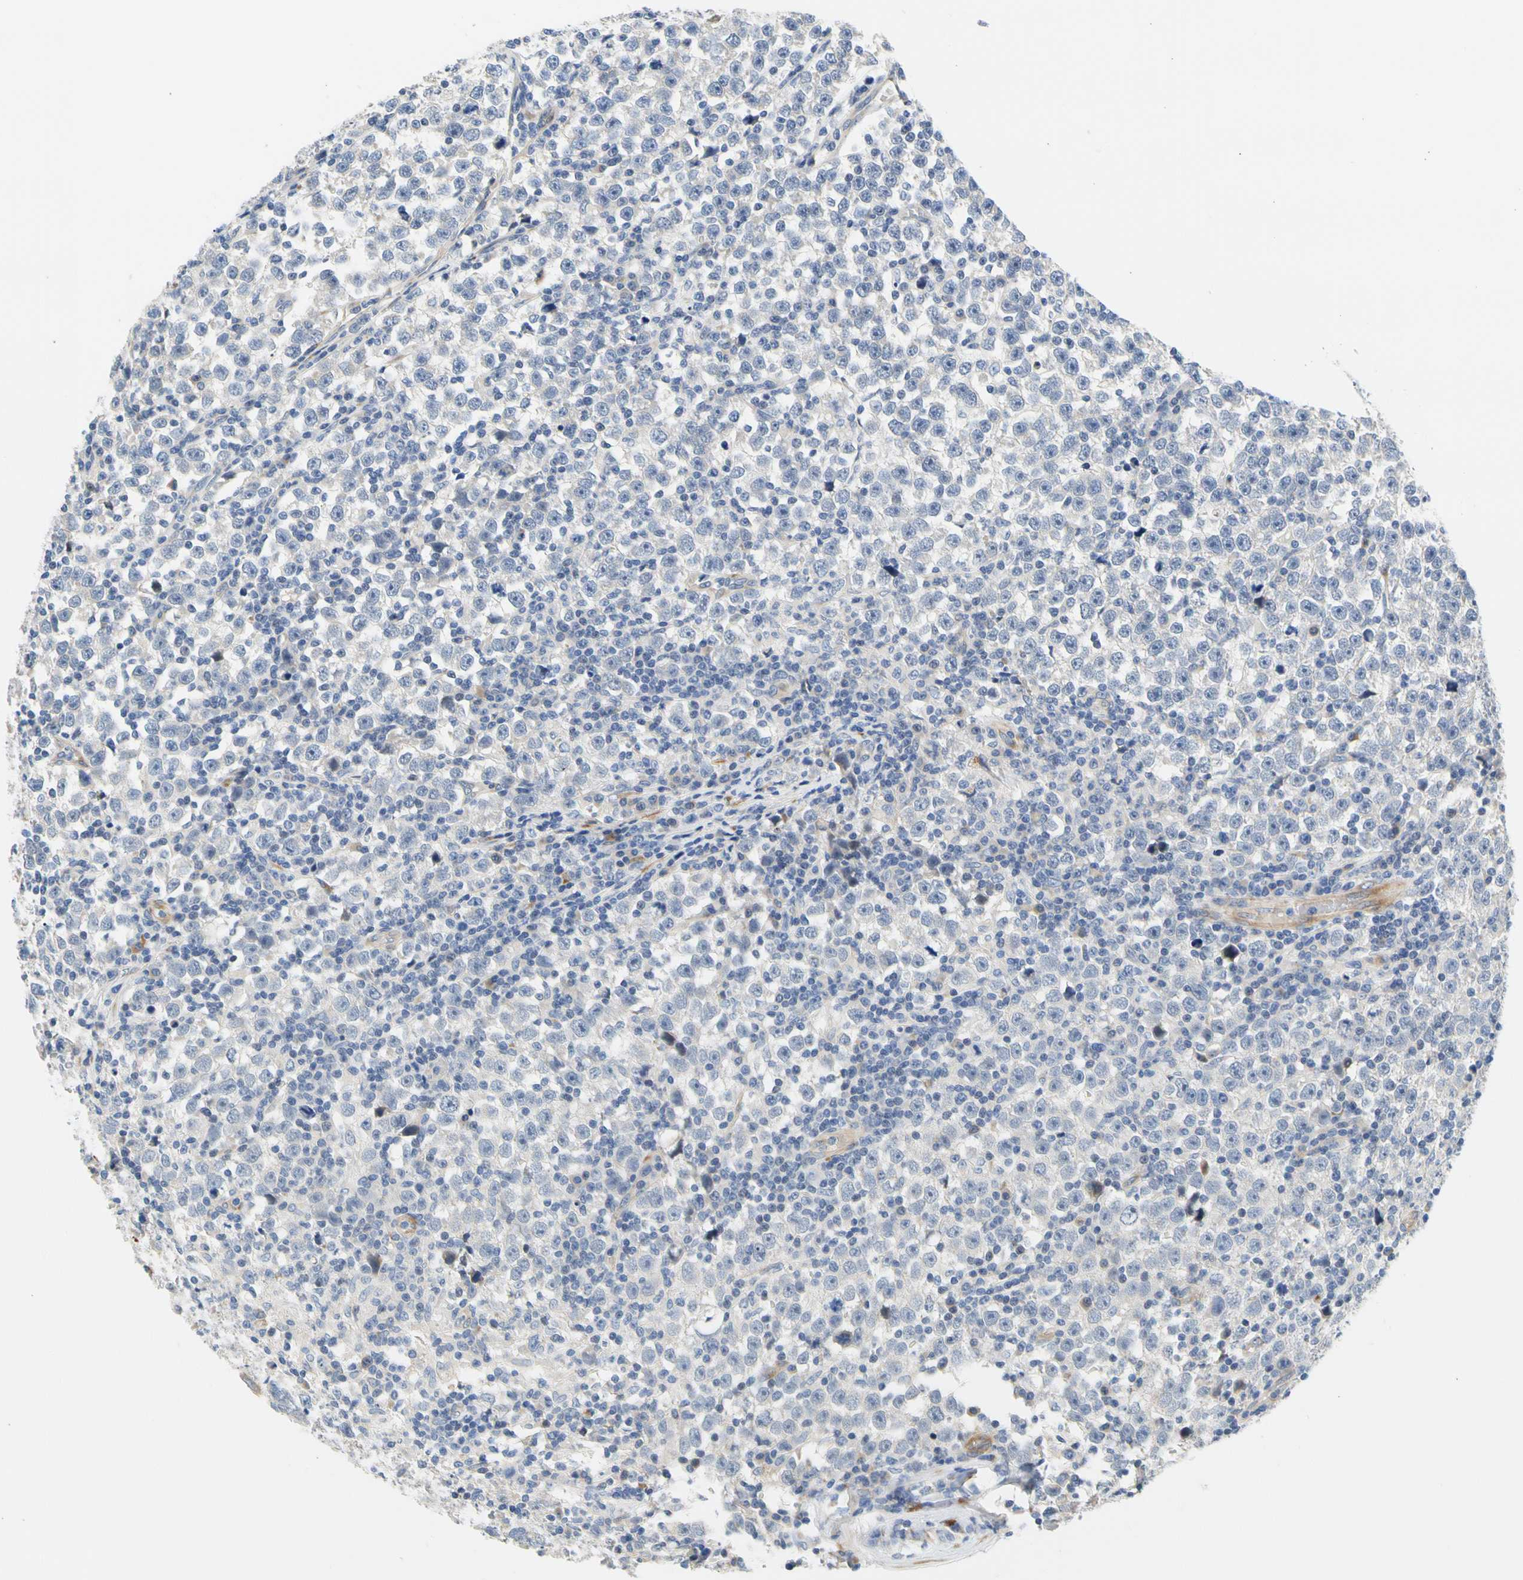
{"staining": {"intensity": "negative", "quantity": "none", "location": "none"}, "tissue": "testis cancer", "cell_type": "Tumor cells", "image_type": "cancer", "snomed": [{"axis": "morphology", "description": "Seminoma, NOS"}, {"axis": "topography", "description": "Testis"}], "caption": "DAB immunohistochemical staining of human testis cancer exhibits no significant positivity in tumor cells.", "gene": "ZNF236", "patient": {"sex": "male", "age": 43}}